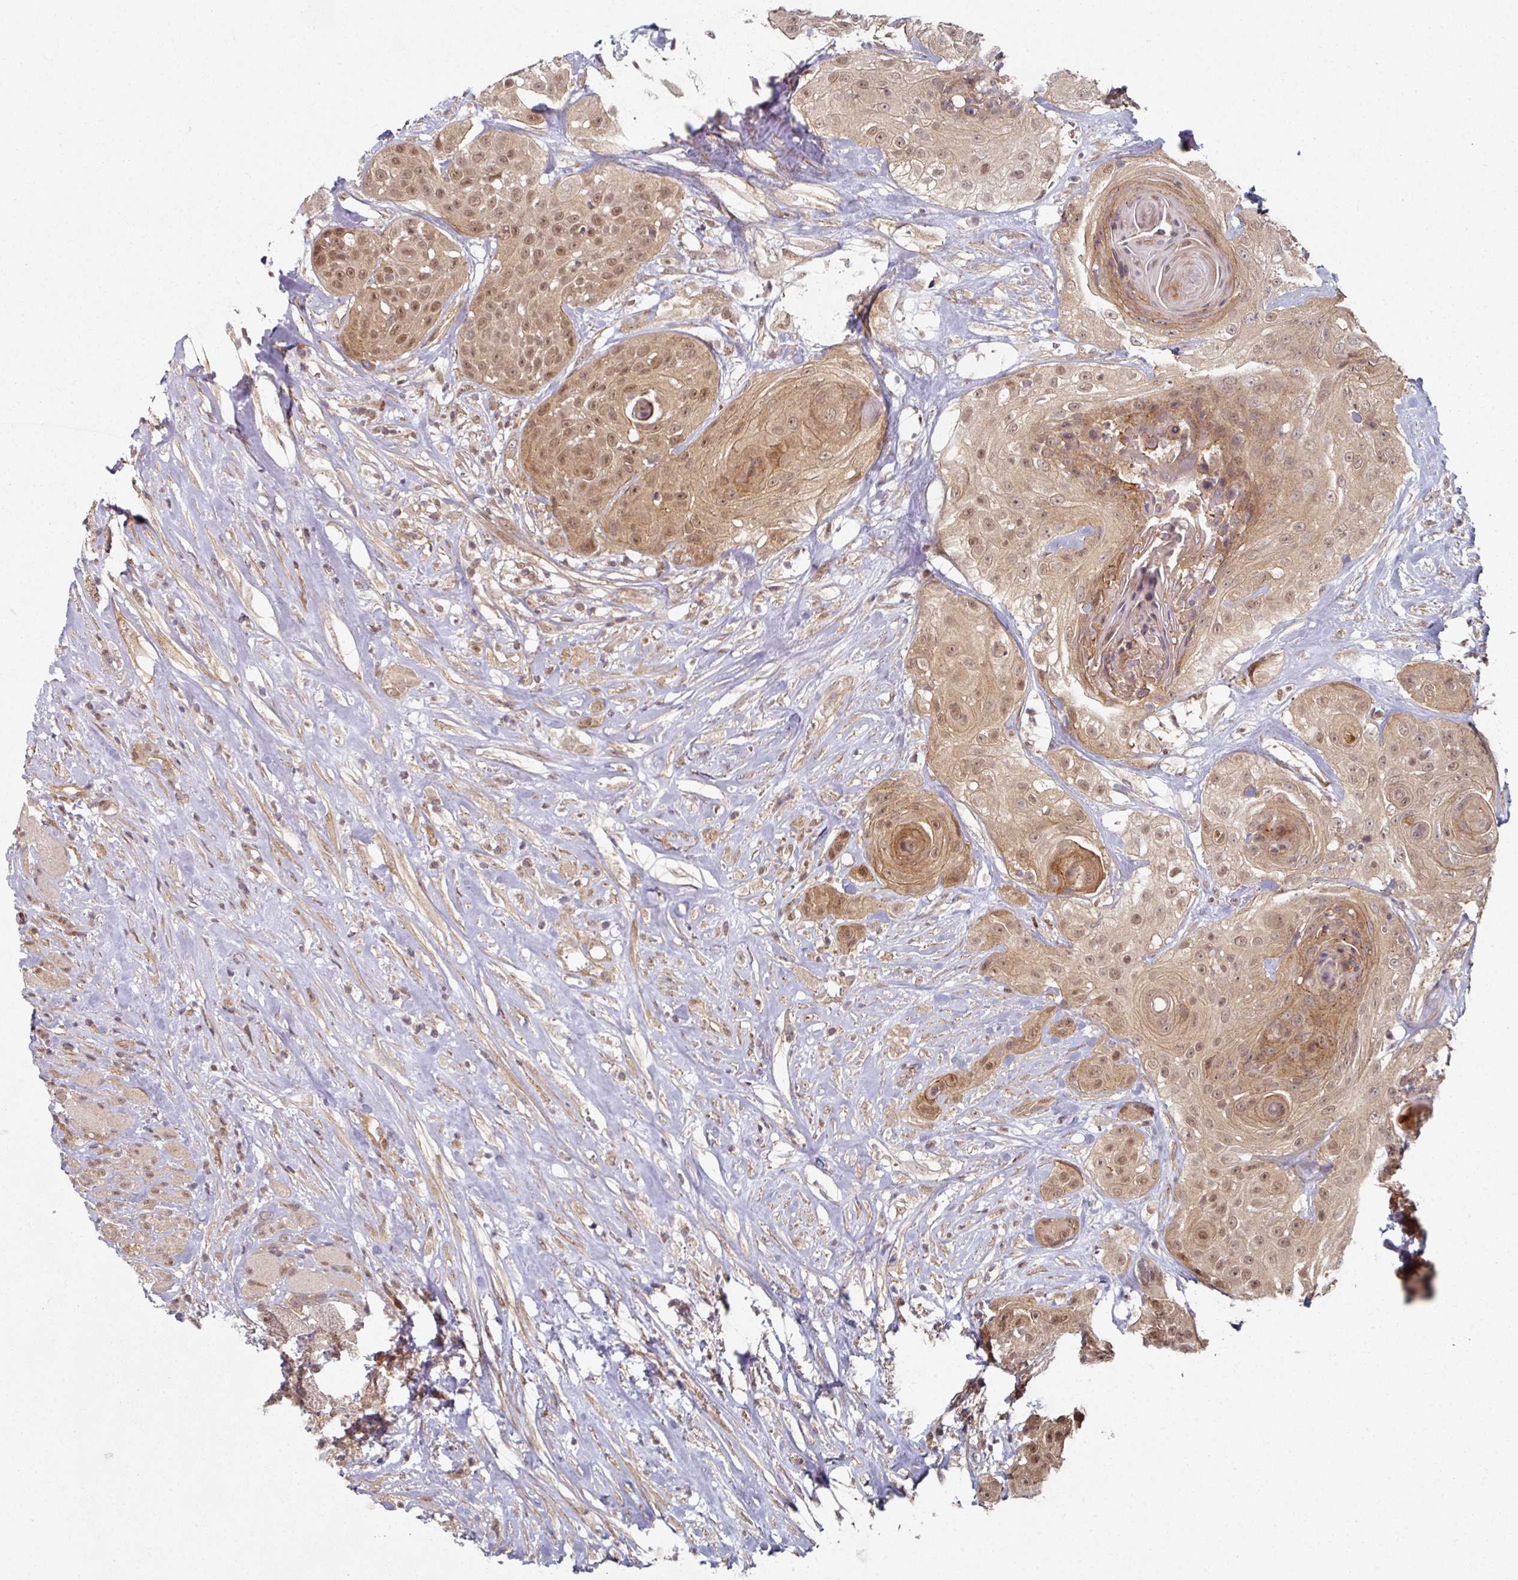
{"staining": {"intensity": "moderate", "quantity": ">75%", "location": "cytoplasmic/membranous,nuclear"}, "tissue": "head and neck cancer", "cell_type": "Tumor cells", "image_type": "cancer", "snomed": [{"axis": "morphology", "description": "Squamous cell carcinoma, NOS"}, {"axis": "topography", "description": "Head-Neck"}], "caption": "Protein staining of squamous cell carcinoma (head and neck) tissue shows moderate cytoplasmic/membranous and nuclear staining in approximately >75% of tumor cells.", "gene": "PSME3IP1", "patient": {"sex": "male", "age": 83}}